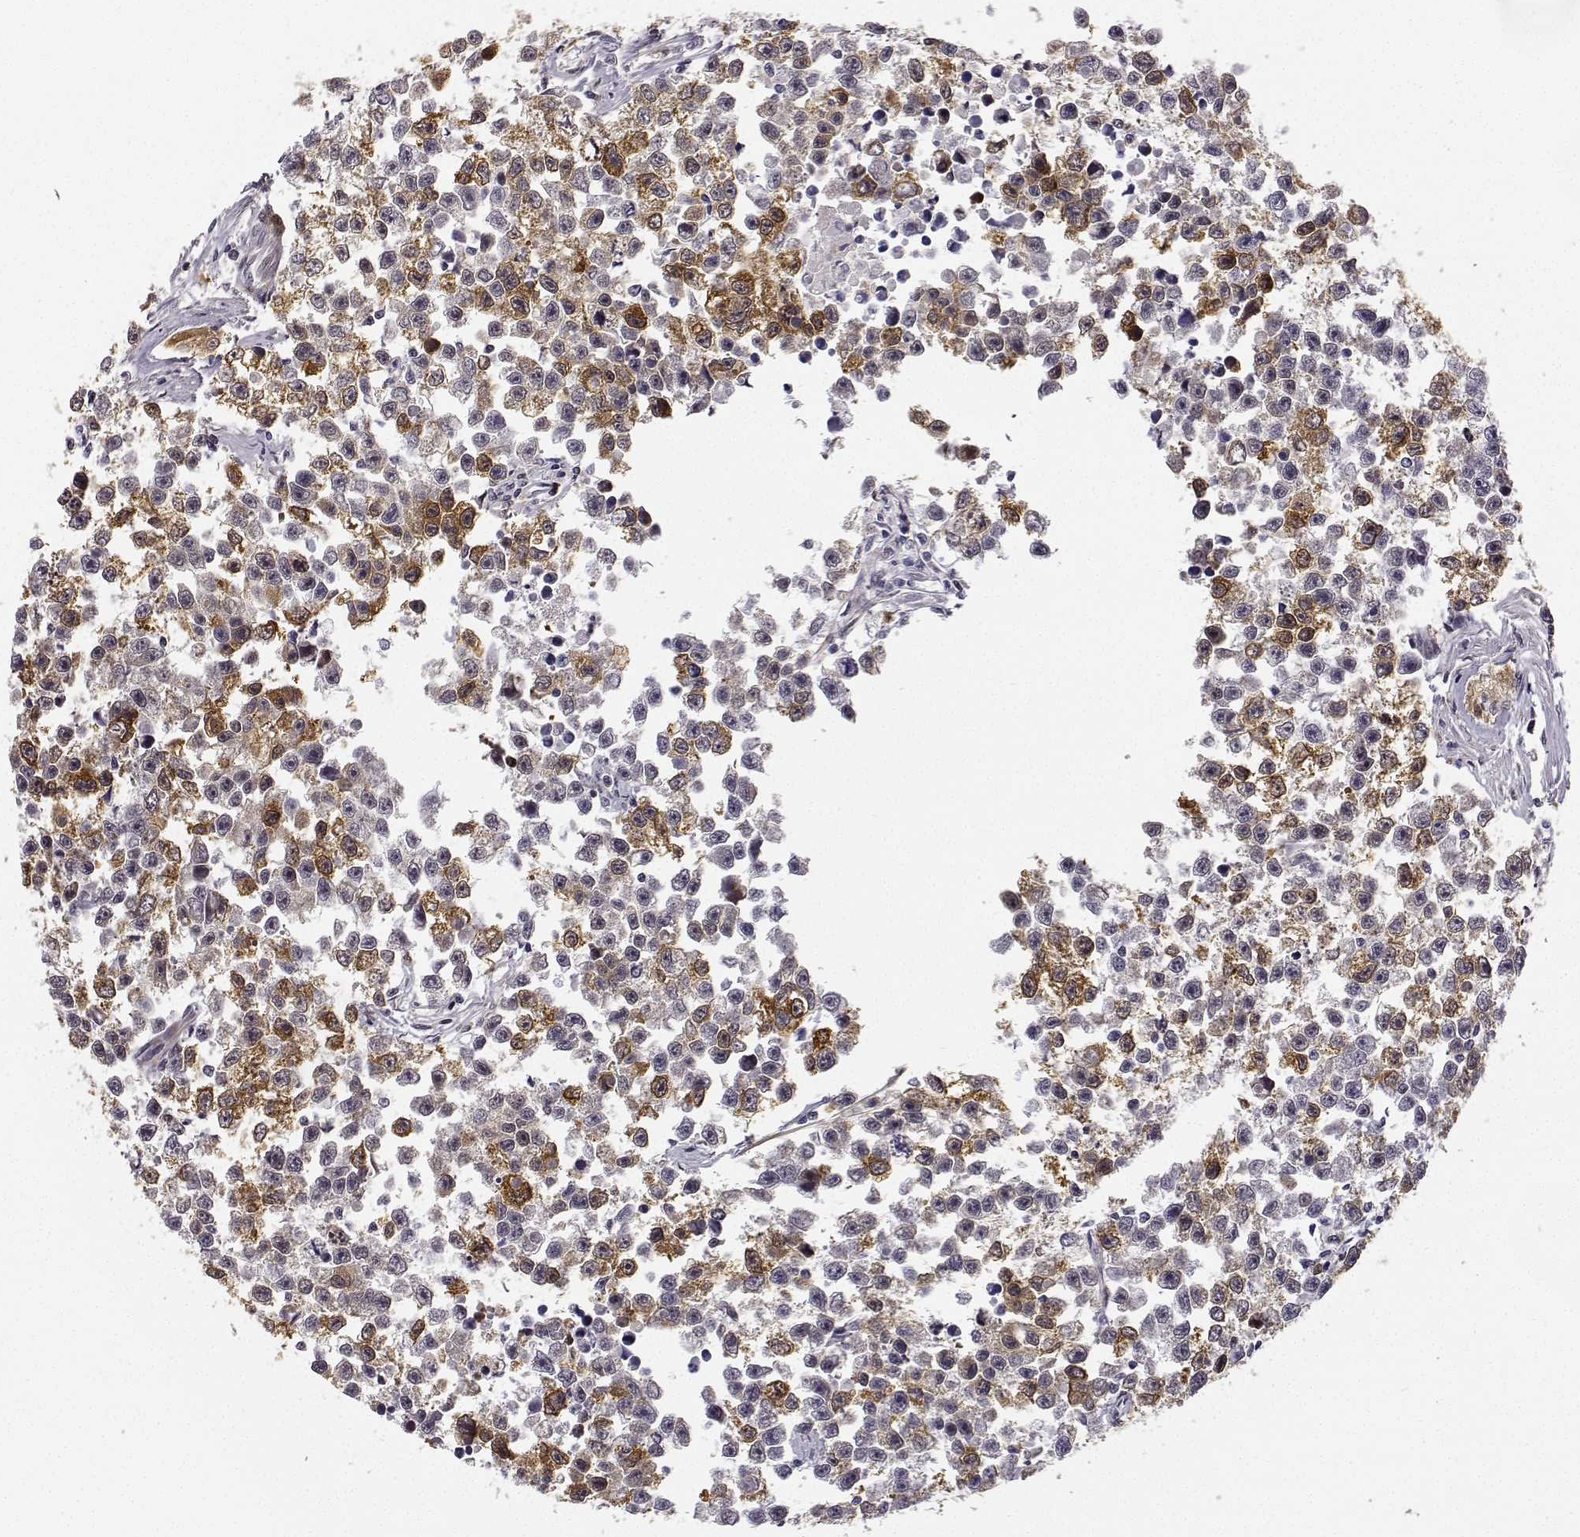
{"staining": {"intensity": "moderate", "quantity": "25%-75%", "location": "cytoplasmic/membranous"}, "tissue": "testis cancer", "cell_type": "Tumor cells", "image_type": "cancer", "snomed": [{"axis": "morphology", "description": "Seminoma, NOS"}, {"axis": "topography", "description": "Testis"}], "caption": "DAB (3,3'-diaminobenzidine) immunohistochemical staining of seminoma (testis) shows moderate cytoplasmic/membranous protein positivity in about 25%-75% of tumor cells. The protein of interest is shown in brown color, while the nuclei are stained blue.", "gene": "PHGDH", "patient": {"sex": "male", "age": 26}}